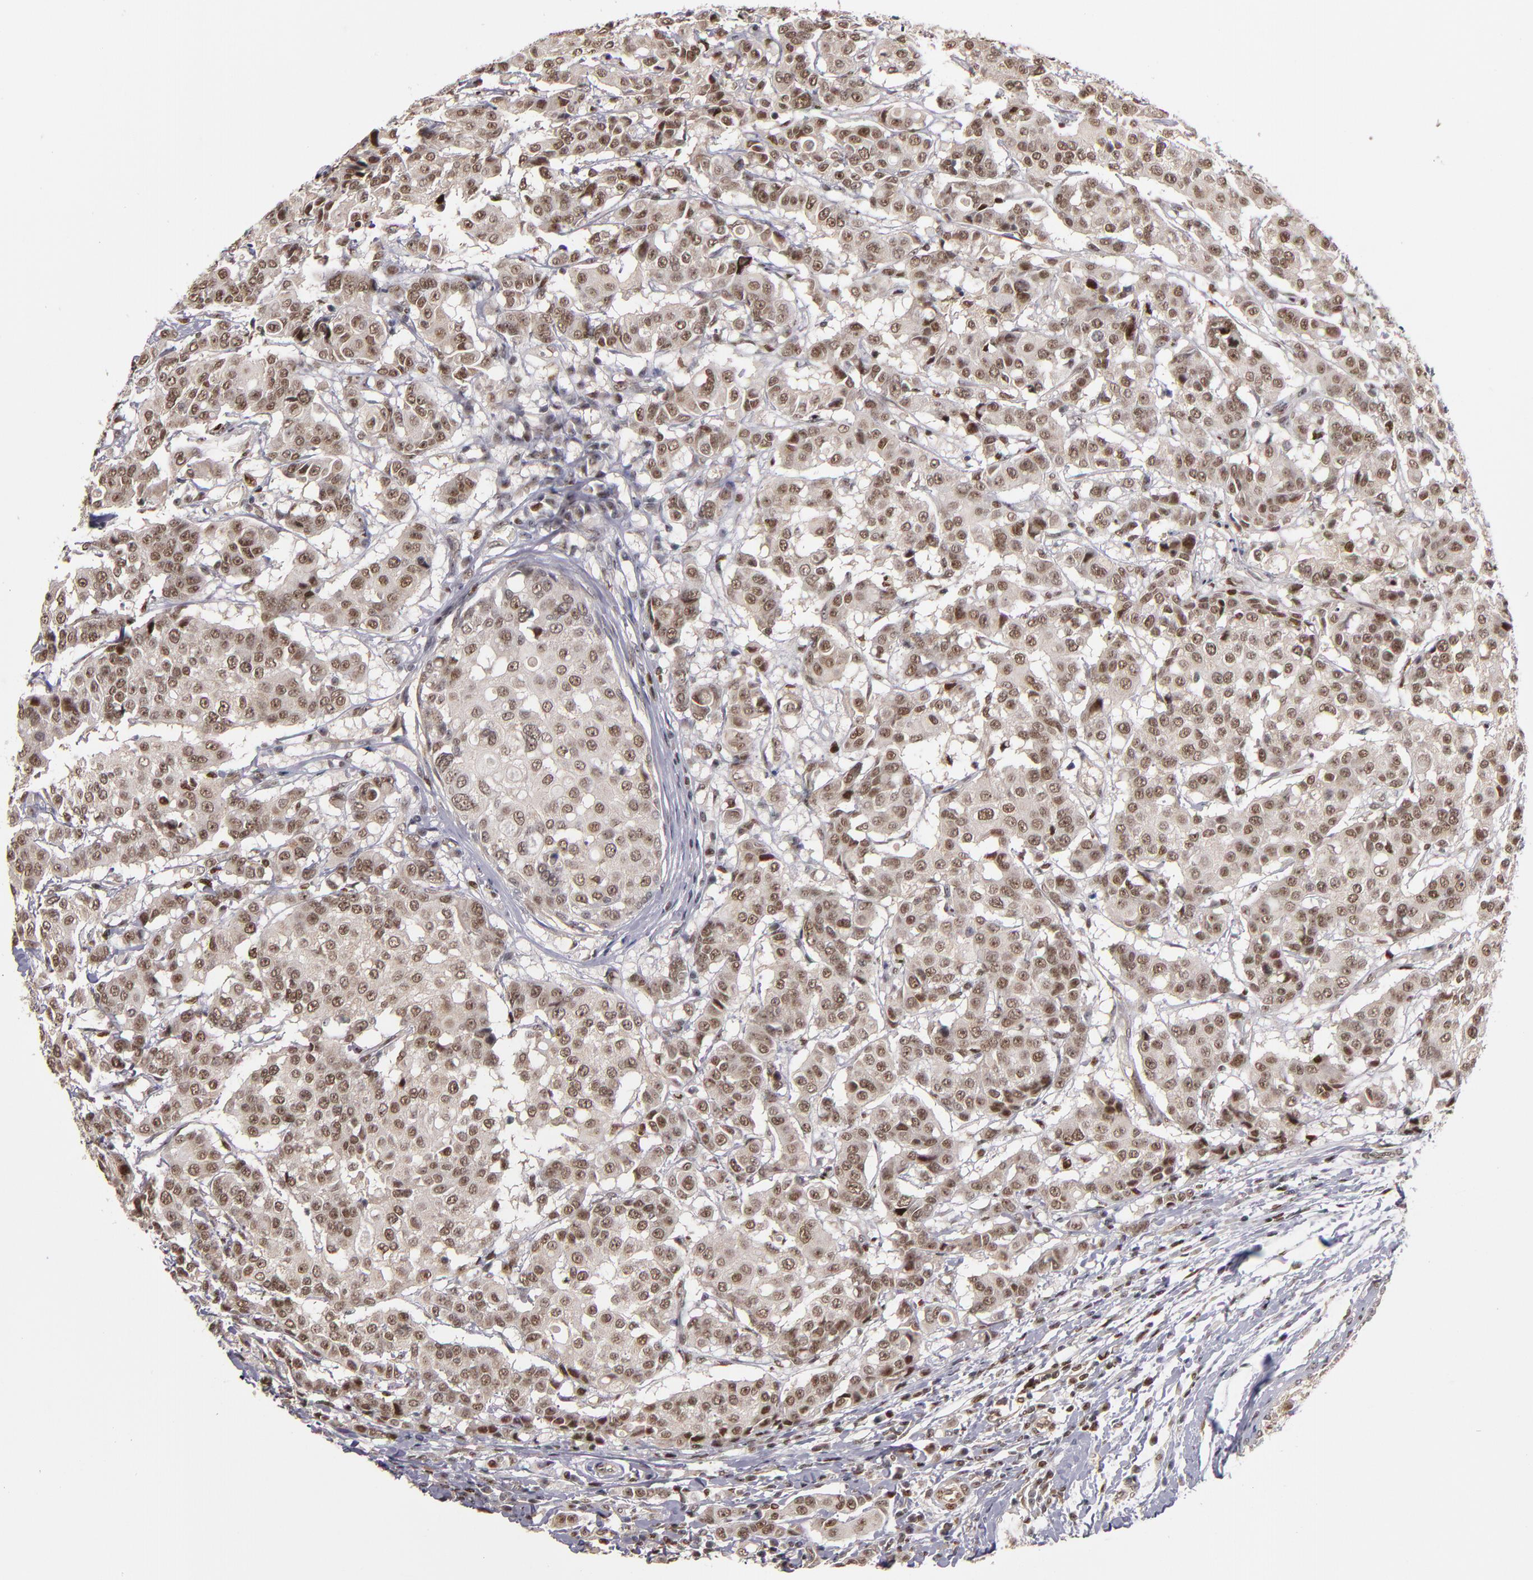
{"staining": {"intensity": "weak", "quantity": ">75%", "location": "nuclear"}, "tissue": "breast cancer", "cell_type": "Tumor cells", "image_type": "cancer", "snomed": [{"axis": "morphology", "description": "Duct carcinoma"}, {"axis": "topography", "description": "Breast"}], "caption": "Weak nuclear positivity is identified in approximately >75% of tumor cells in invasive ductal carcinoma (breast). The protein is stained brown, and the nuclei are stained in blue (DAB IHC with brightfield microscopy, high magnification).", "gene": "KDM6A", "patient": {"sex": "female", "age": 27}}